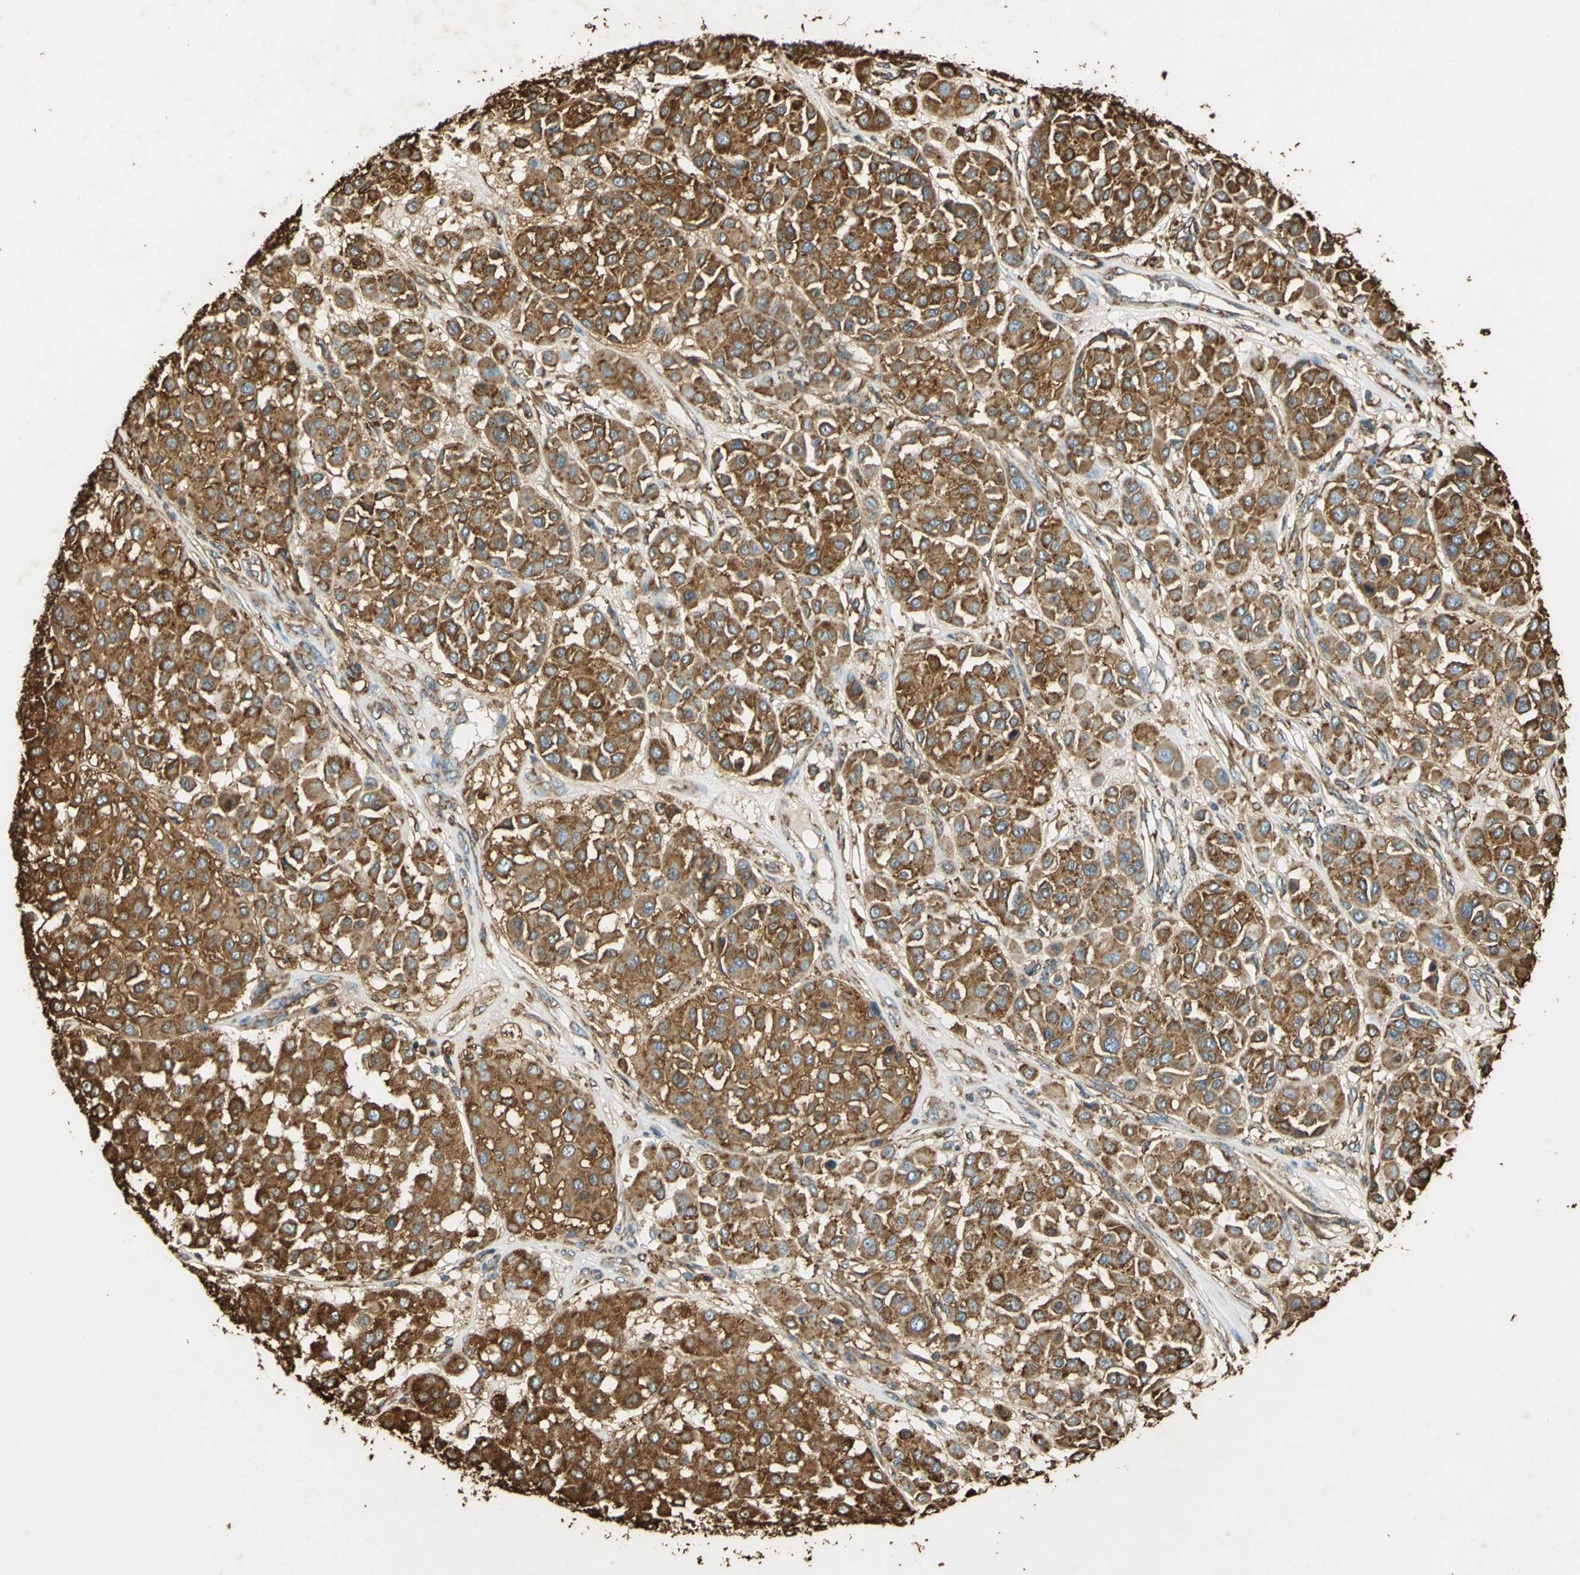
{"staining": {"intensity": "strong", "quantity": ">75%", "location": "cytoplasmic/membranous"}, "tissue": "melanoma", "cell_type": "Tumor cells", "image_type": "cancer", "snomed": [{"axis": "morphology", "description": "Malignant melanoma, Metastatic site"}, {"axis": "topography", "description": "Soft tissue"}], "caption": "Protein staining exhibits strong cytoplasmic/membranous staining in approximately >75% of tumor cells in malignant melanoma (metastatic site).", "gene": "HSP90B1", "patient": {"sex": "male", "age": 41}}